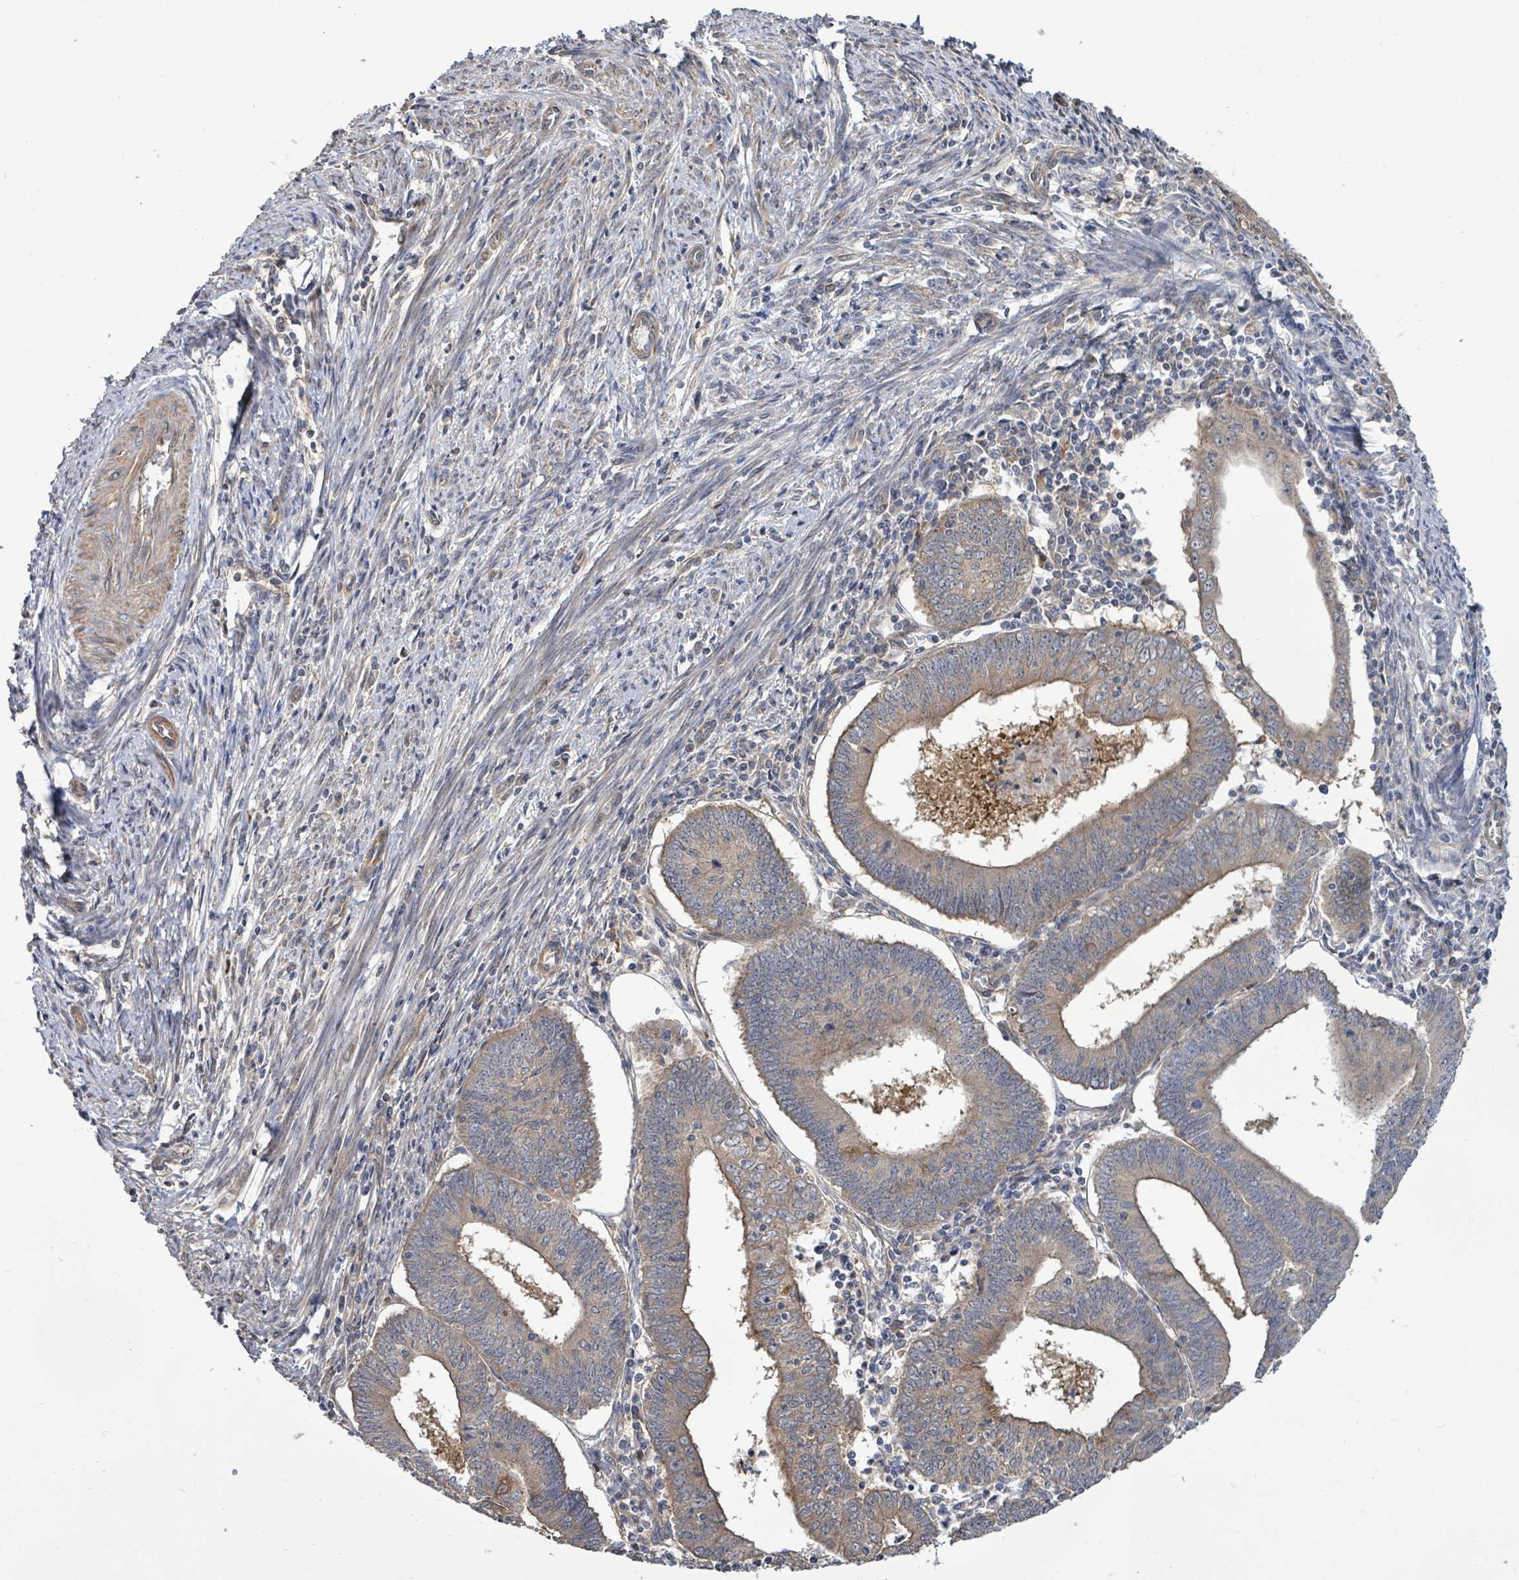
{"staining": {"intensity": "moderate", "quantity": ">75%", "location": "cytoplasmic/membranous"}, "tissue": "endometrial cancer", "cell_type": "Tumor cells", "image_type": "cancer", "snomed": [{"axis": "morphology", "description": "Adenocarcinoma, NOS"}, {"axis": "topography", "description": "Endometrium"}], "caption": "DAB immunohistochemical staining of human adenocarcinoma (endometrial) shows moderate cytoplasmic/membranous protein positivity in about >75% of tumor cells. (brown staining indicates protein expression, while blue staining denotes nuclei).", "gene": "KBTBD11", "patient": {"sex": "female", "age": 60}}